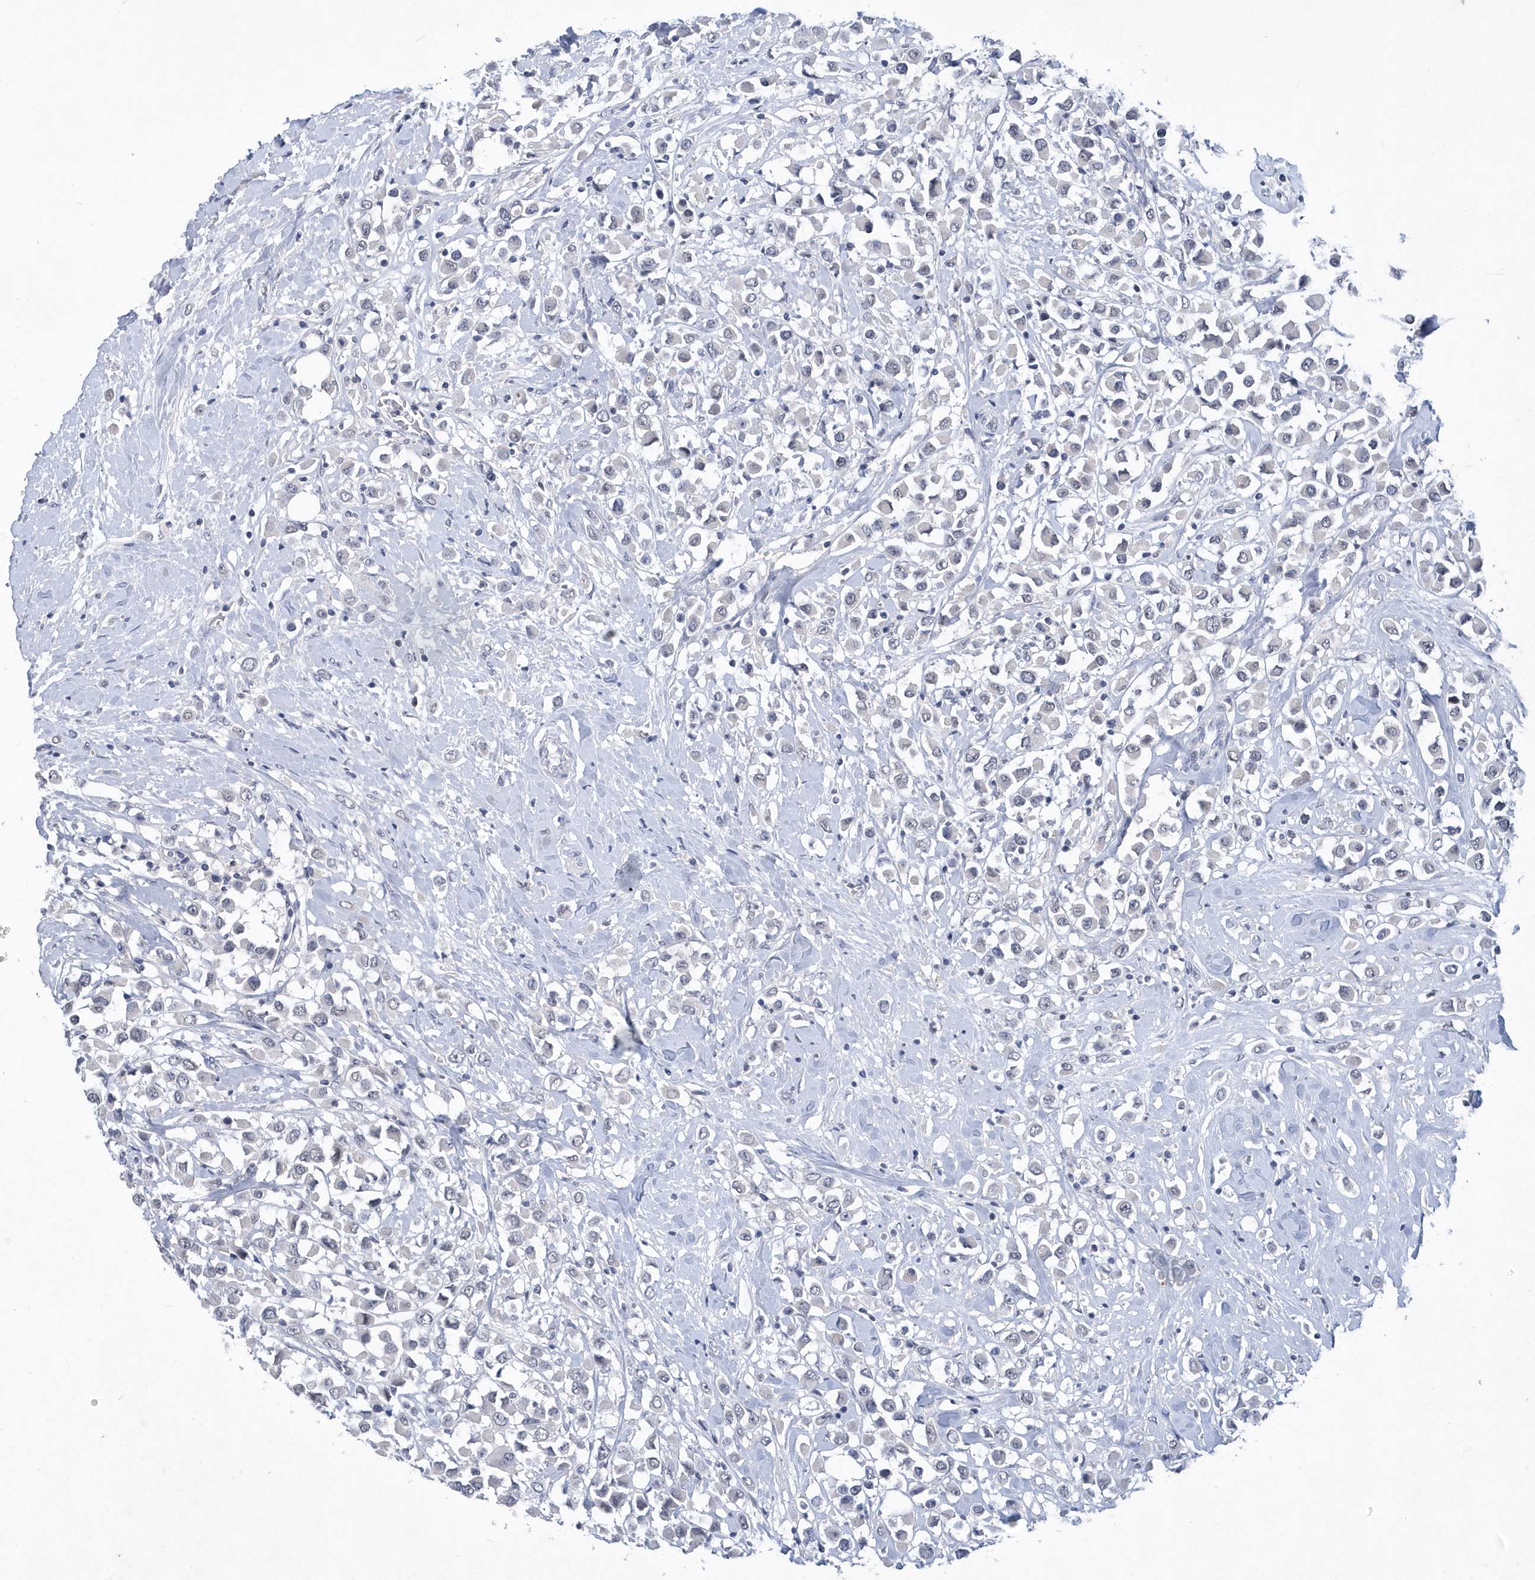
{"staining": {"intensity": "negative", "quantity": "none", "location": "none"}, "tissue": "breast cancer", "cell_type": "Tumor cells", "image_type": "cancer", "snomed": [{"axis": "morphology", "description": "Duct carcinoma"}, {"axis": "topography", "description": "Breast"}], "caption": "Intraductal carcinoma (breast) stained for a protein using immunohistochemistry (IHC) shows no staining tumor cells.", "gene": "SRGAP3", "patient": {"sex": "female", "age": 61}}